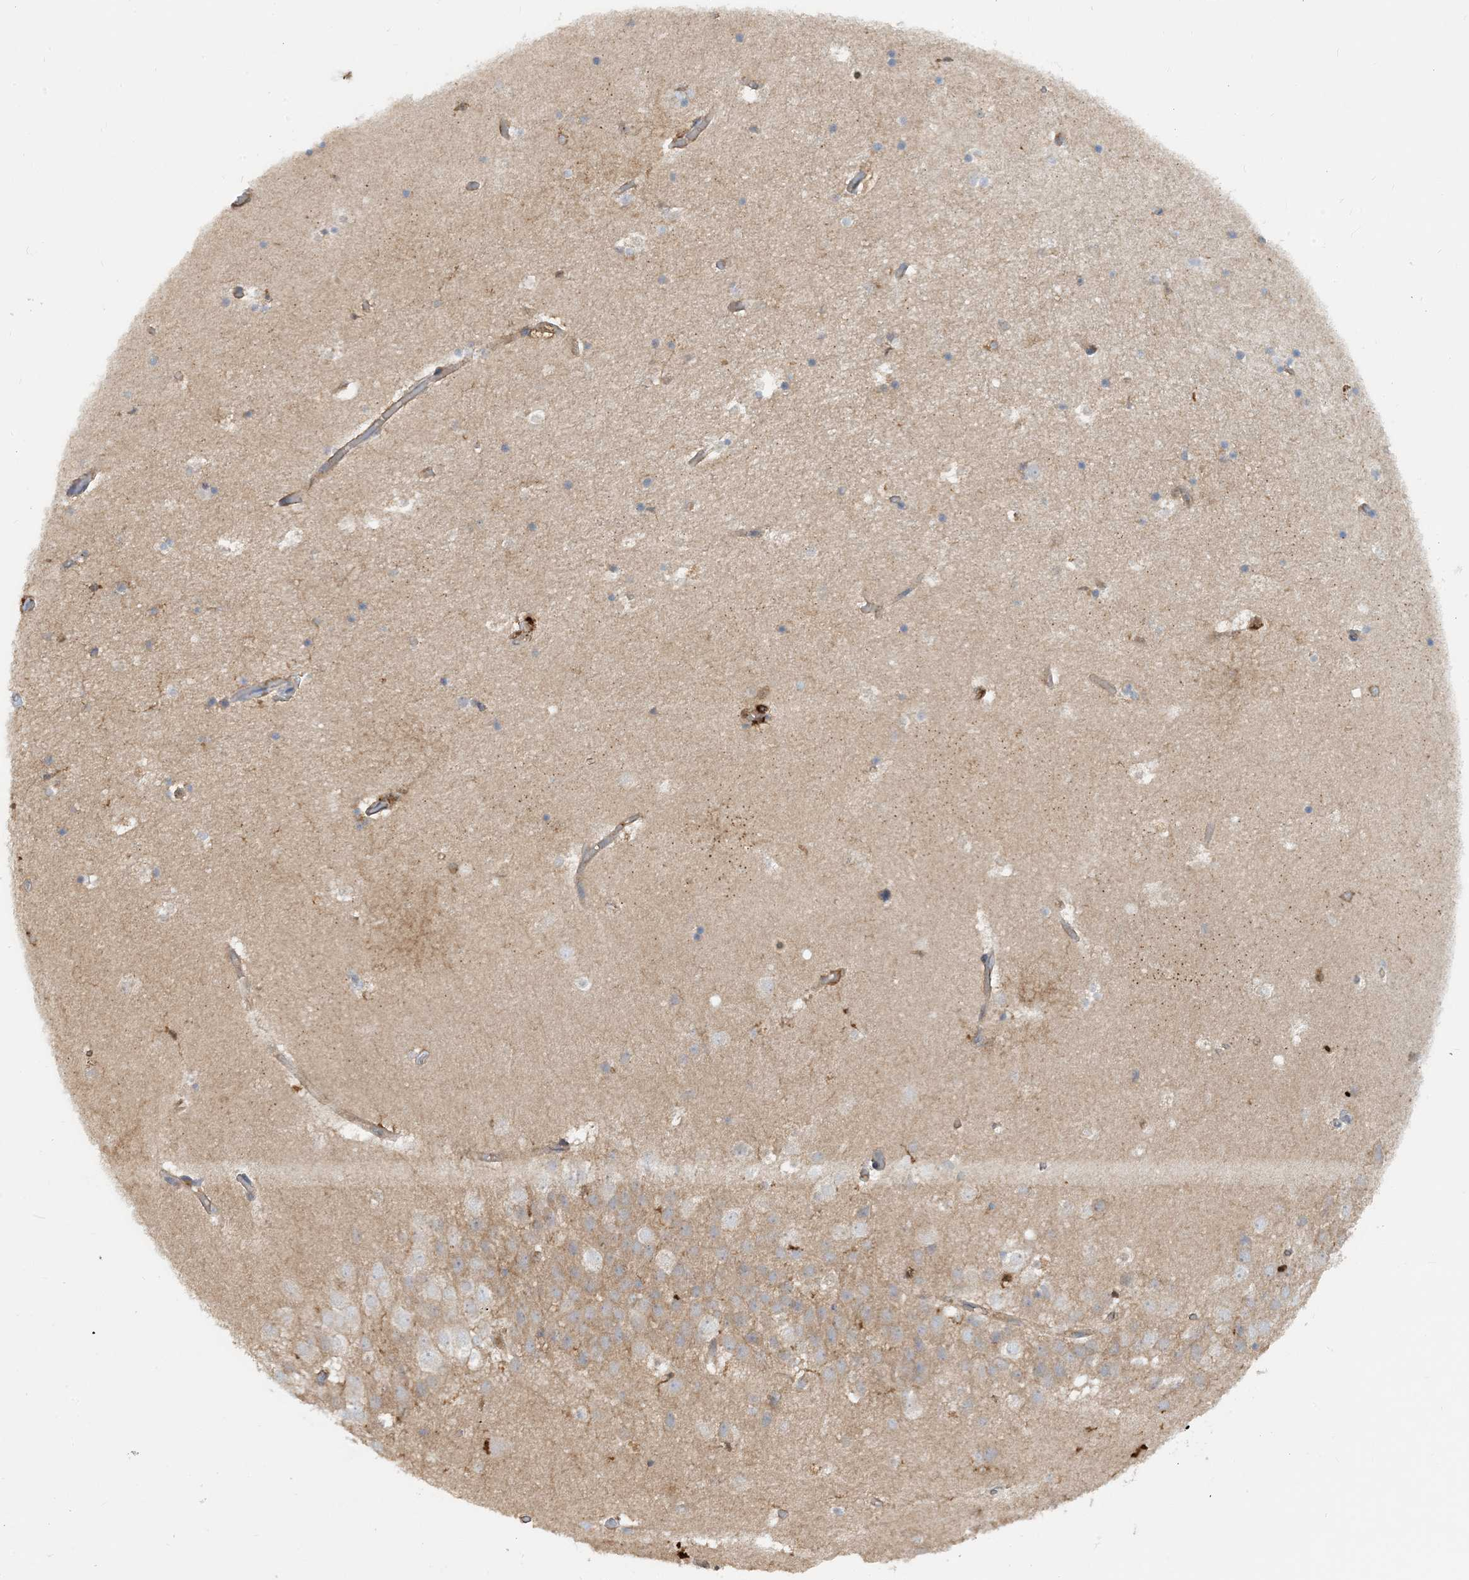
{"staining": {"intensity": "negative", "quantity": "none", "location": "none"}, "tissue": "hippocampus", "cell_type": "Glial cells", "image_type": "normal", "snomed": [{"axis": "morphology", "description": "Normal tissue, NOS"}, {"axis": "topography", "description": "Hippocampus"}], "caption": "IHC image of unremarkable hippocampus: human hippocampus stained with DAB reveals no significant protein positivity in glial cells. Nuclei are stained in blue.", "gene": "SFMBT2", "patient": {"sex": "female", "age": 52}}